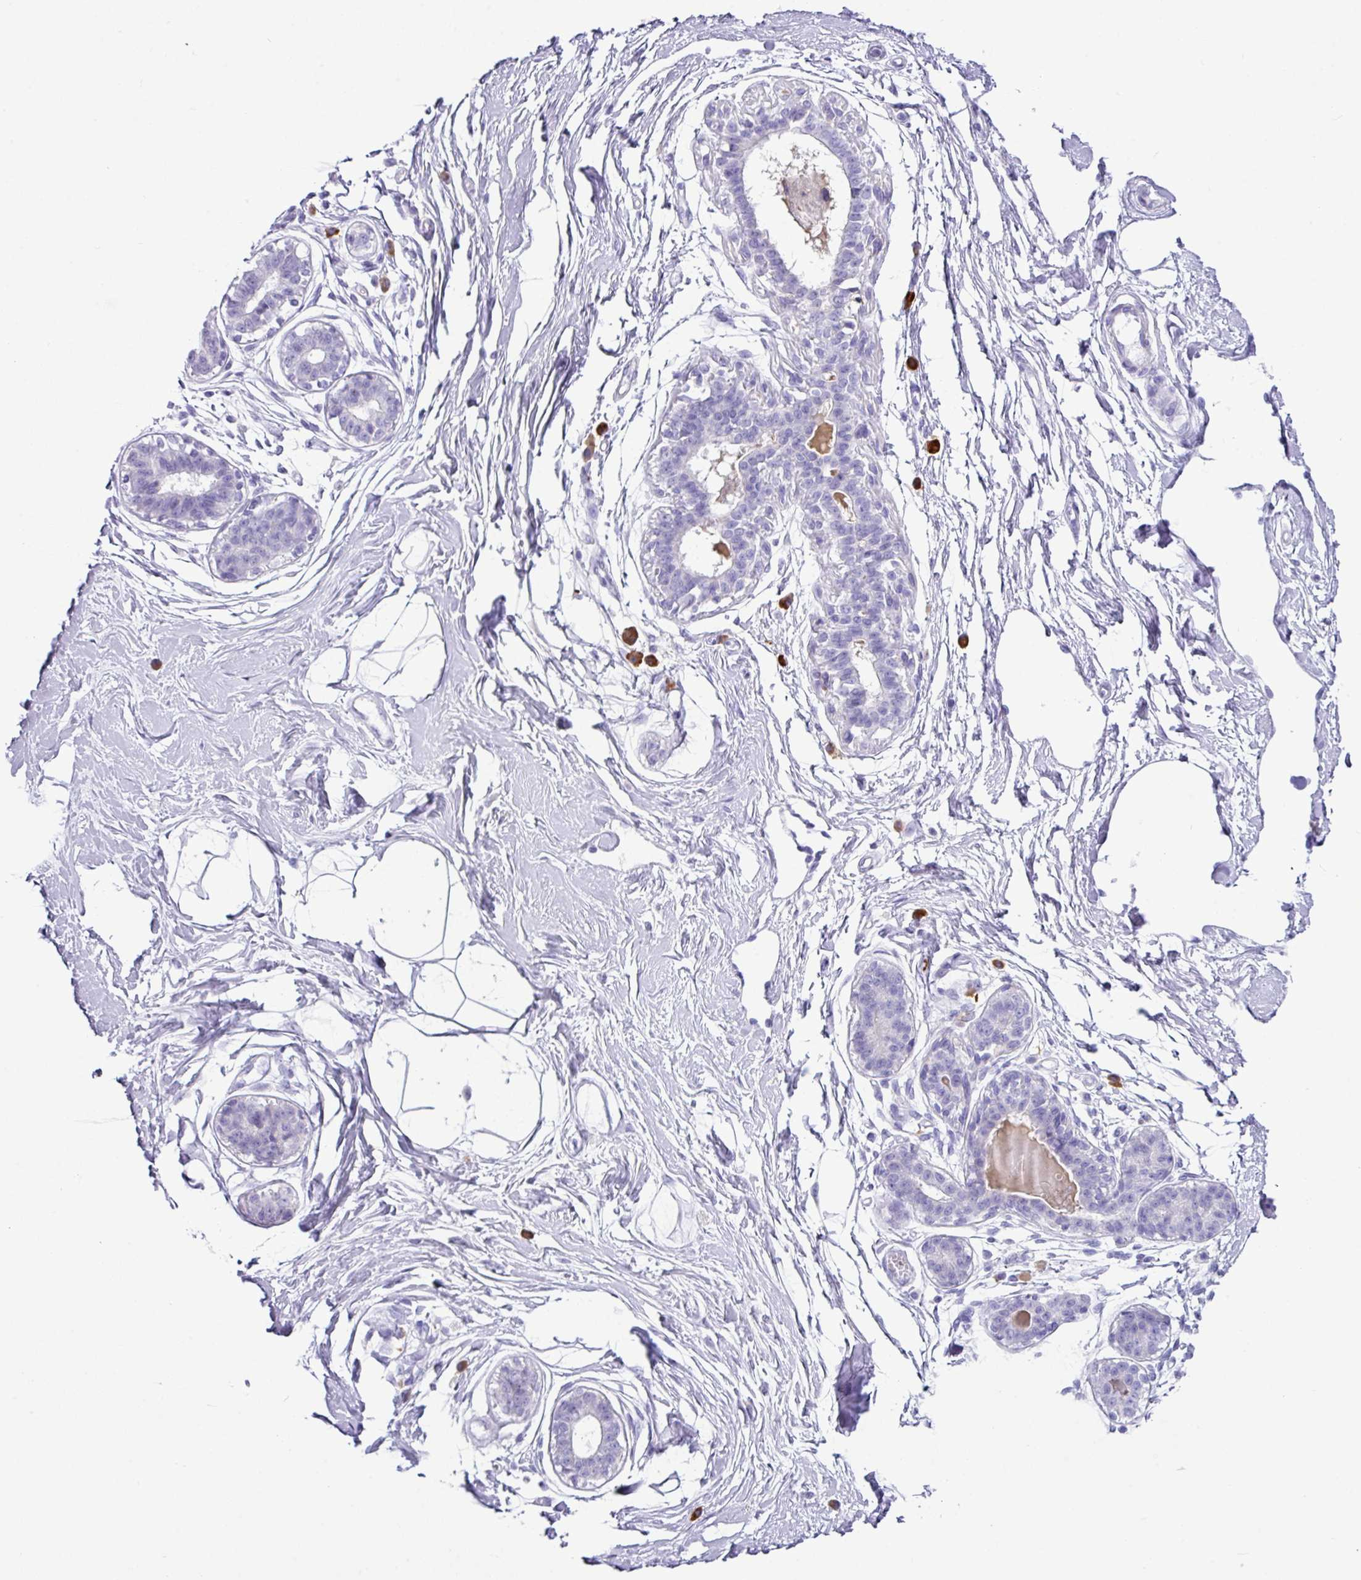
{"staining": {"intensity": "negative", "quantity": "none", "location": "none"}, "tissue": "breast", "cell_type": "Adipocytes", "image_type": "normal", "snomed": [{"axis": "morphology", "description": "Normal tissue, NOS"}, {"axis": "topography", "description": "Breast"}], "caption": "IHC image of benign breast: breast stained with DAB shows no significant protein staining in adipocytes. (Brightfield microscopy of DAB (3,3'-diaminobenzidine) immunohistochemistry (IHC) at high magnification).", "gene": "RGS21", "patient": {"sex": "female", "age": 45}}